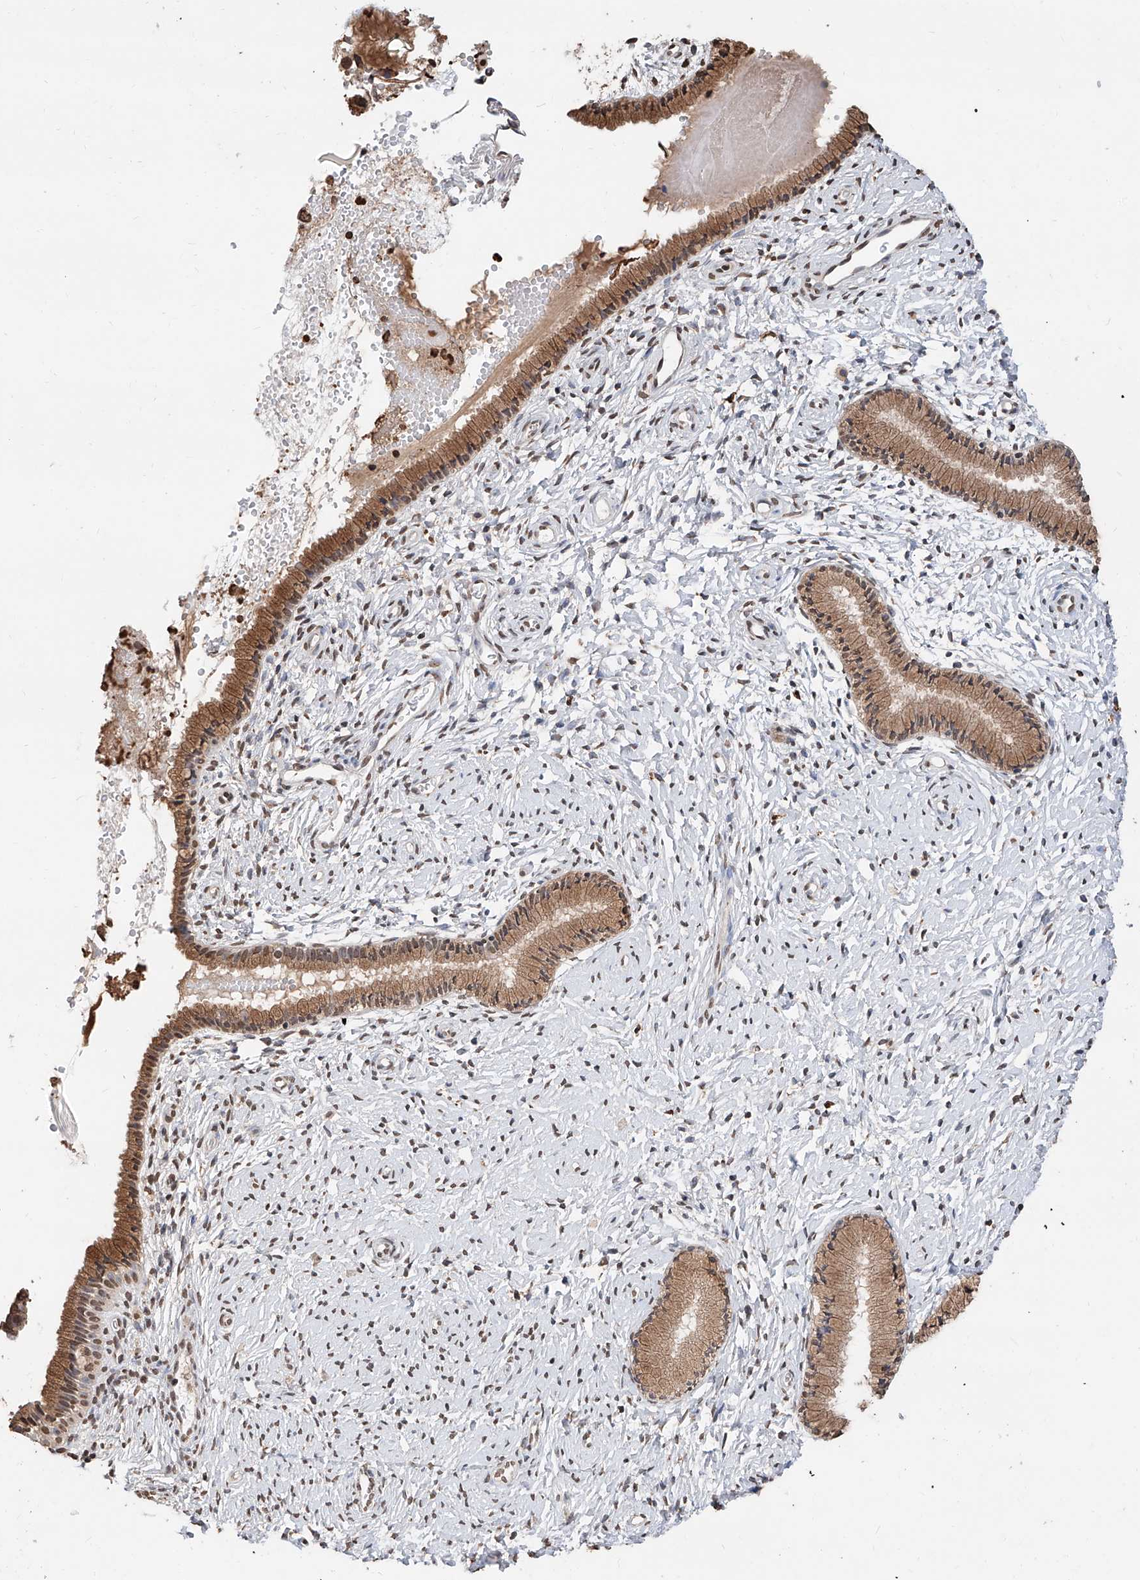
{"staining": {"intensity": "moderate", "quantity": ">75%", "location": "cytoplasmic/membranous"}, "tissue": "cervix", "cell_type": "Glandular cells", "image_type": "normal", "snomed": [{"axis": "morphology", "description": "Normal tissue, NOS"}, {"axis": "topography", "description": "Cervix"}], "caption": "A medium amount of moderate cytoplasmic/membranous expression is identified in approximately >75% of glandular cells in unremarkable cervix.", "gene": "RP9", "patient": {"sex": "female", "age": 33}}